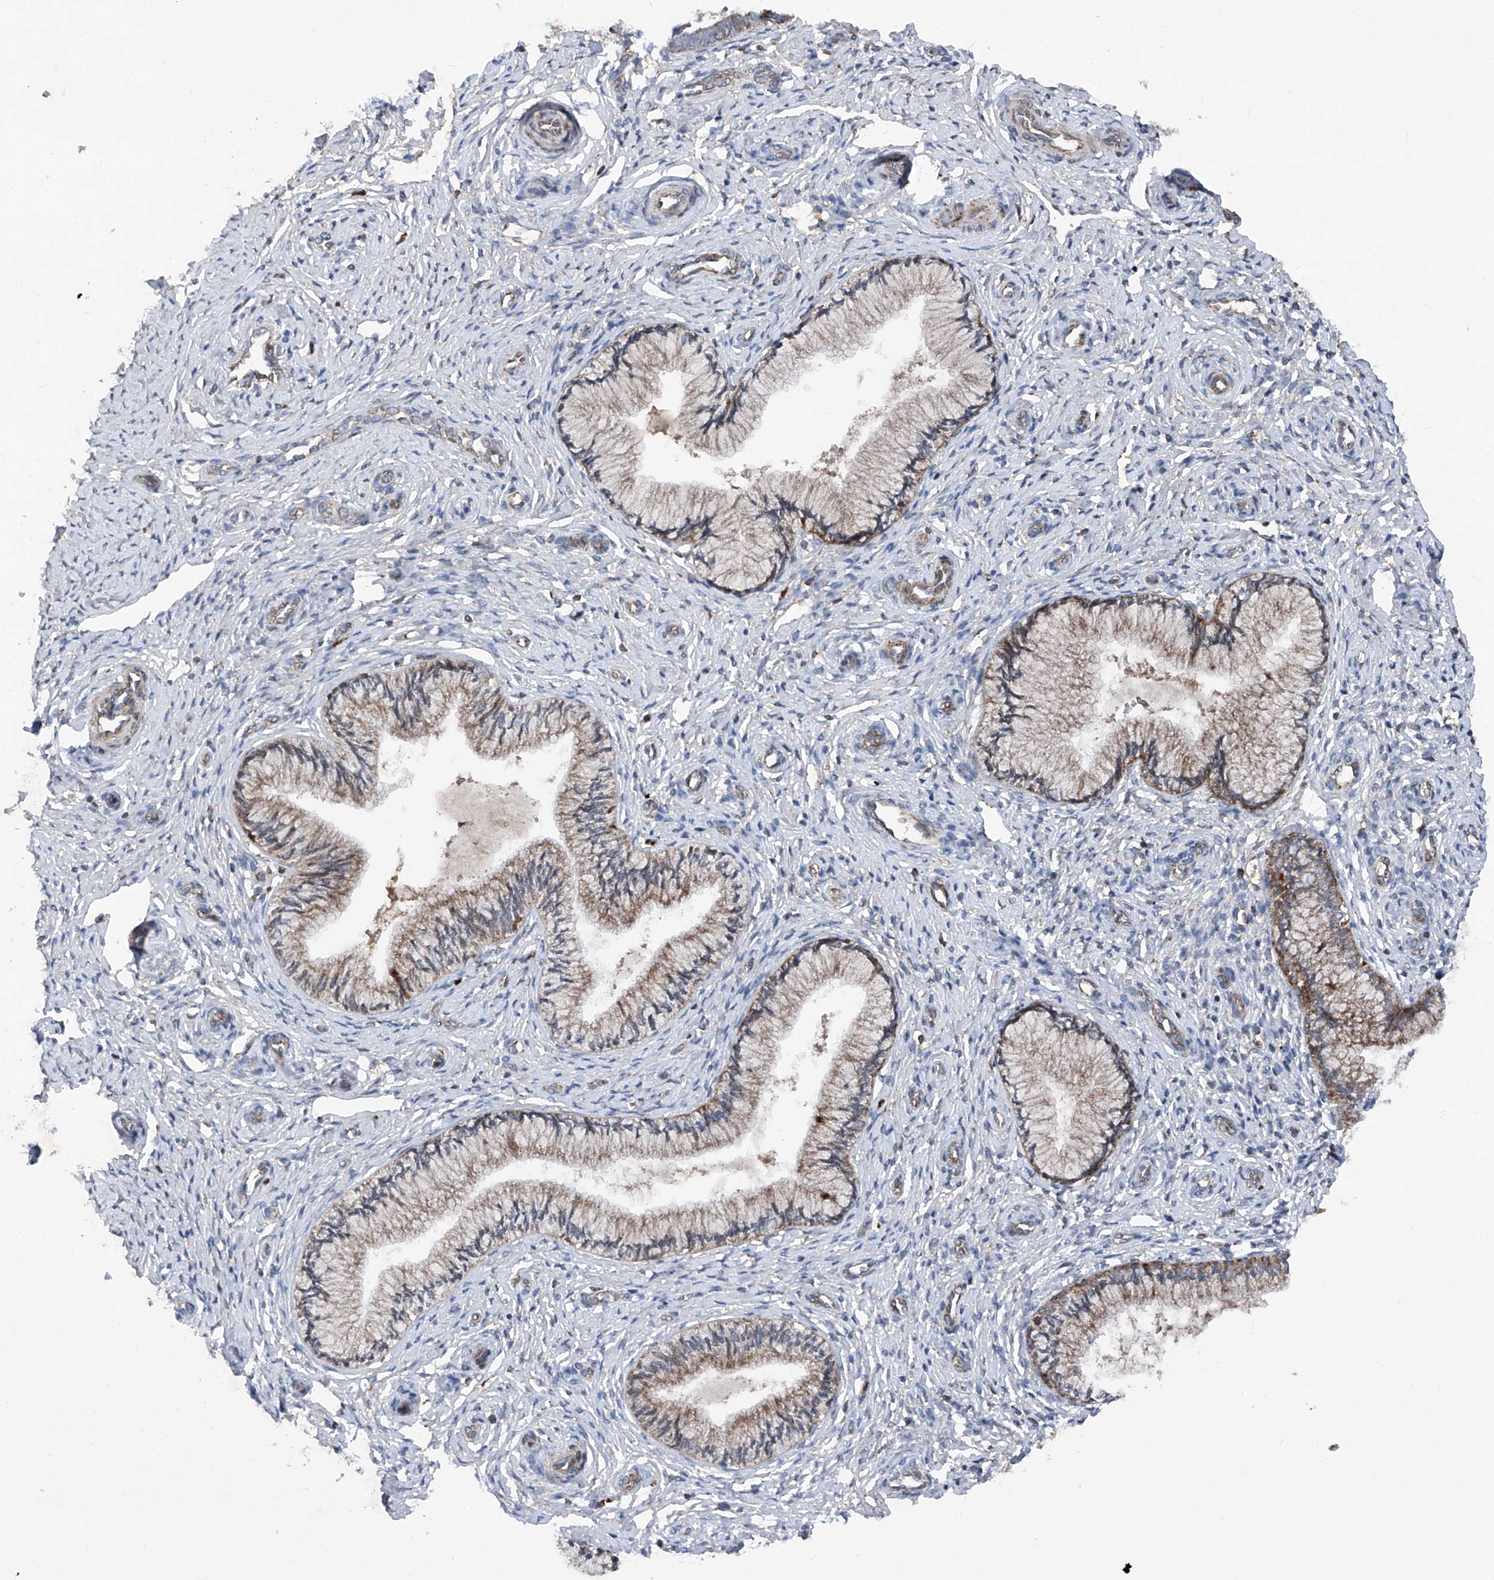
{"staining": {"intensity": "moderate", "quantity": ">75%", "location": "cytoplasmic/membranous"}, "tissue": "cervix", "cell_type": "Glandular cells", "image_type": "normal", "snomed": [{"axis": "morphology", "description": "Normal tissue, NOS"}, {"axis": "topography", "description": "Cervix"}], "caption": "Benign cervix demonstrates moderate cytoplasmic/membranous expression in approximately >75% of glandular cells, visualized by immunohistochemistry. The staining was performed using DAB to visualize the protein expression in brown, while the nuclei were stained in blue with hematoxylin (Magnification: 20x).", "gene": "DAD1", "patient": {"sex": "female", "age": 27}}